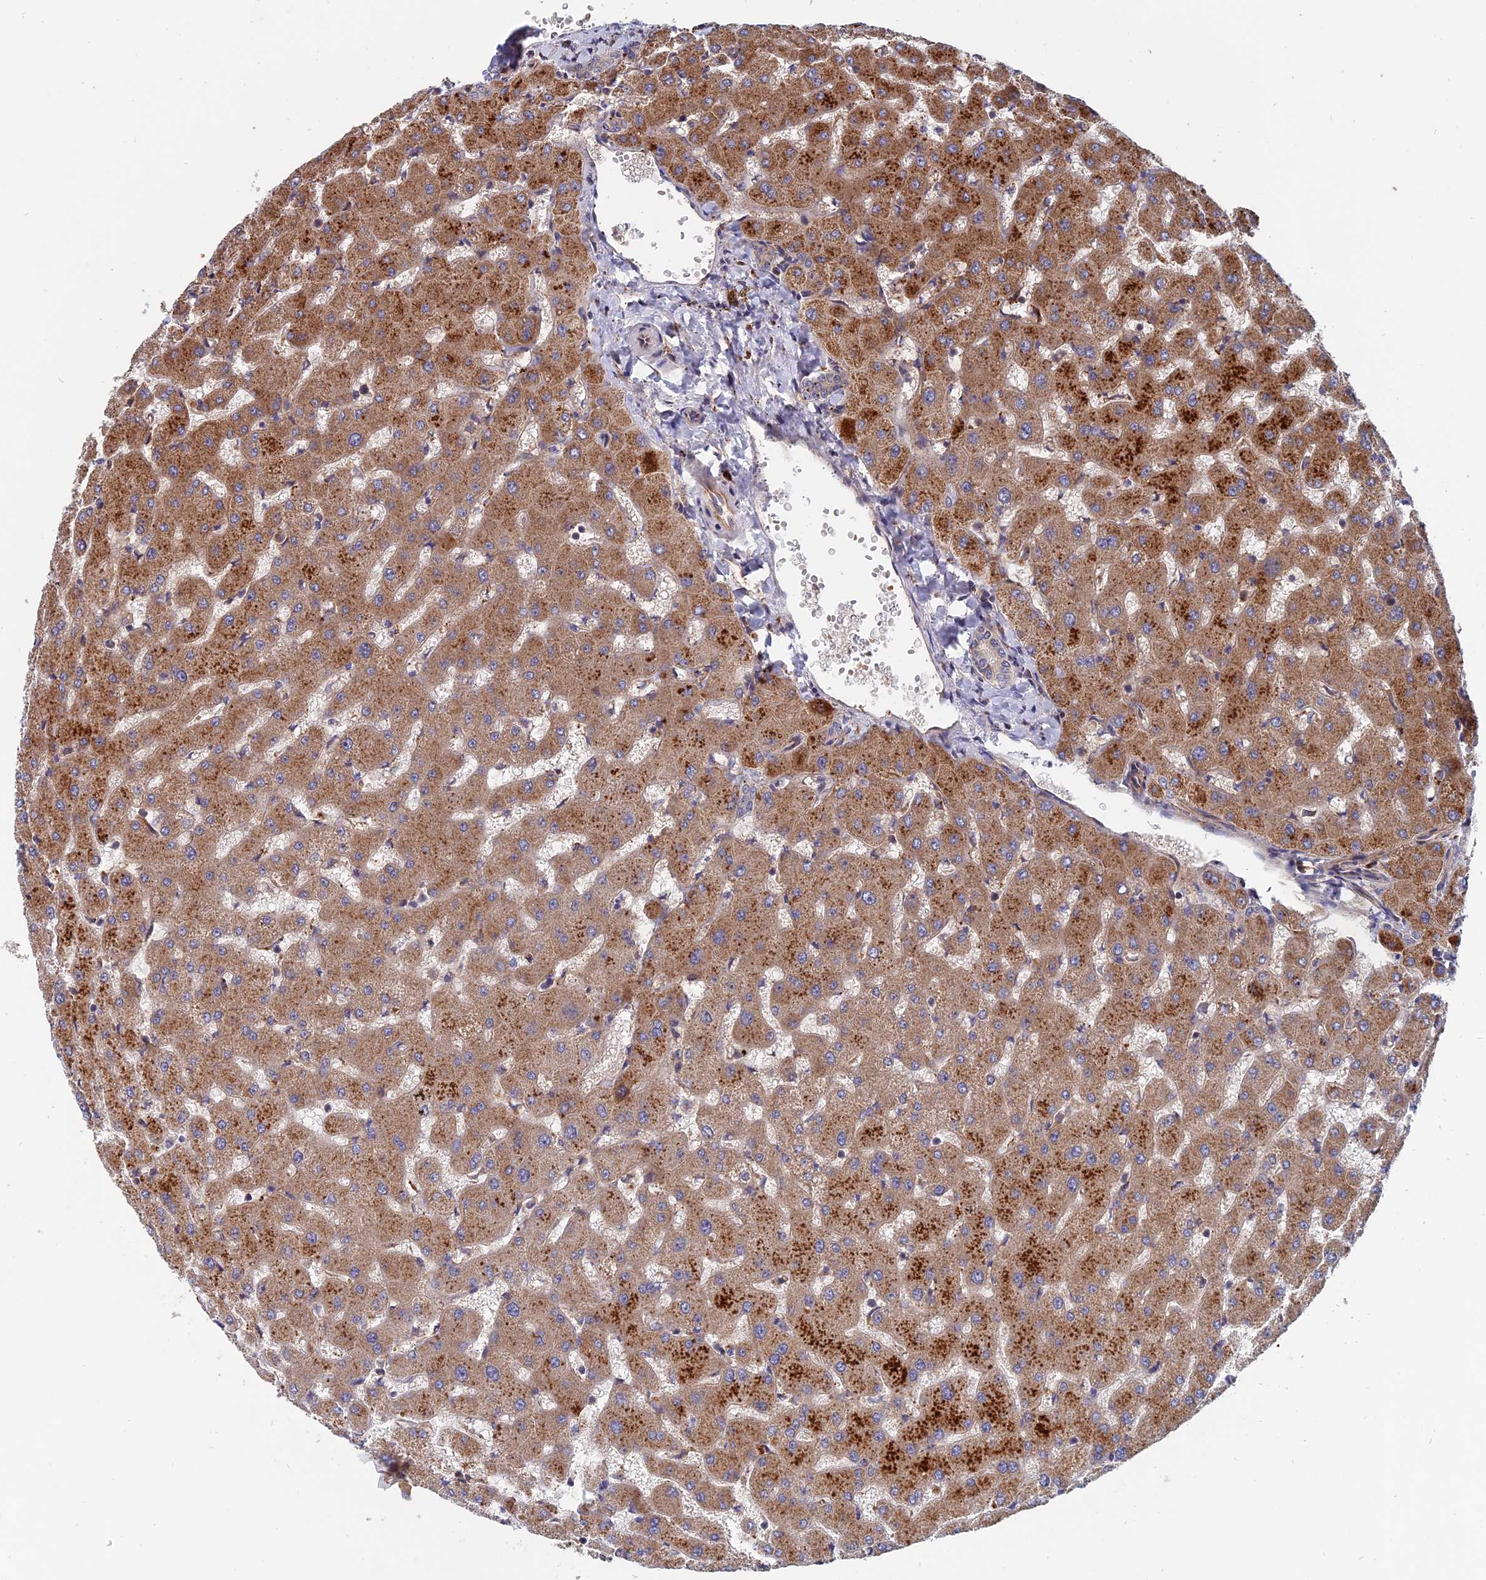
{"staining": {"intensity": "negative", "quantity": "none", "location": "none"}, "tissue": "liver", "cell_type": "Cholangiocytes", "image_type": "normal", "snomed": [{"axis": "morphology", "description": "Normal tissue, NOS"}, {"axis": "topography", "description": "Liver"}], "caption": "Normal liver was stained to show a protein in brown. There is no significant staining in cholangiocytes. (DAB IHC with hematoxylin counter stain).", "gene": "TRAPPC2L", "patient": {"sex": "female", "age": 63}}